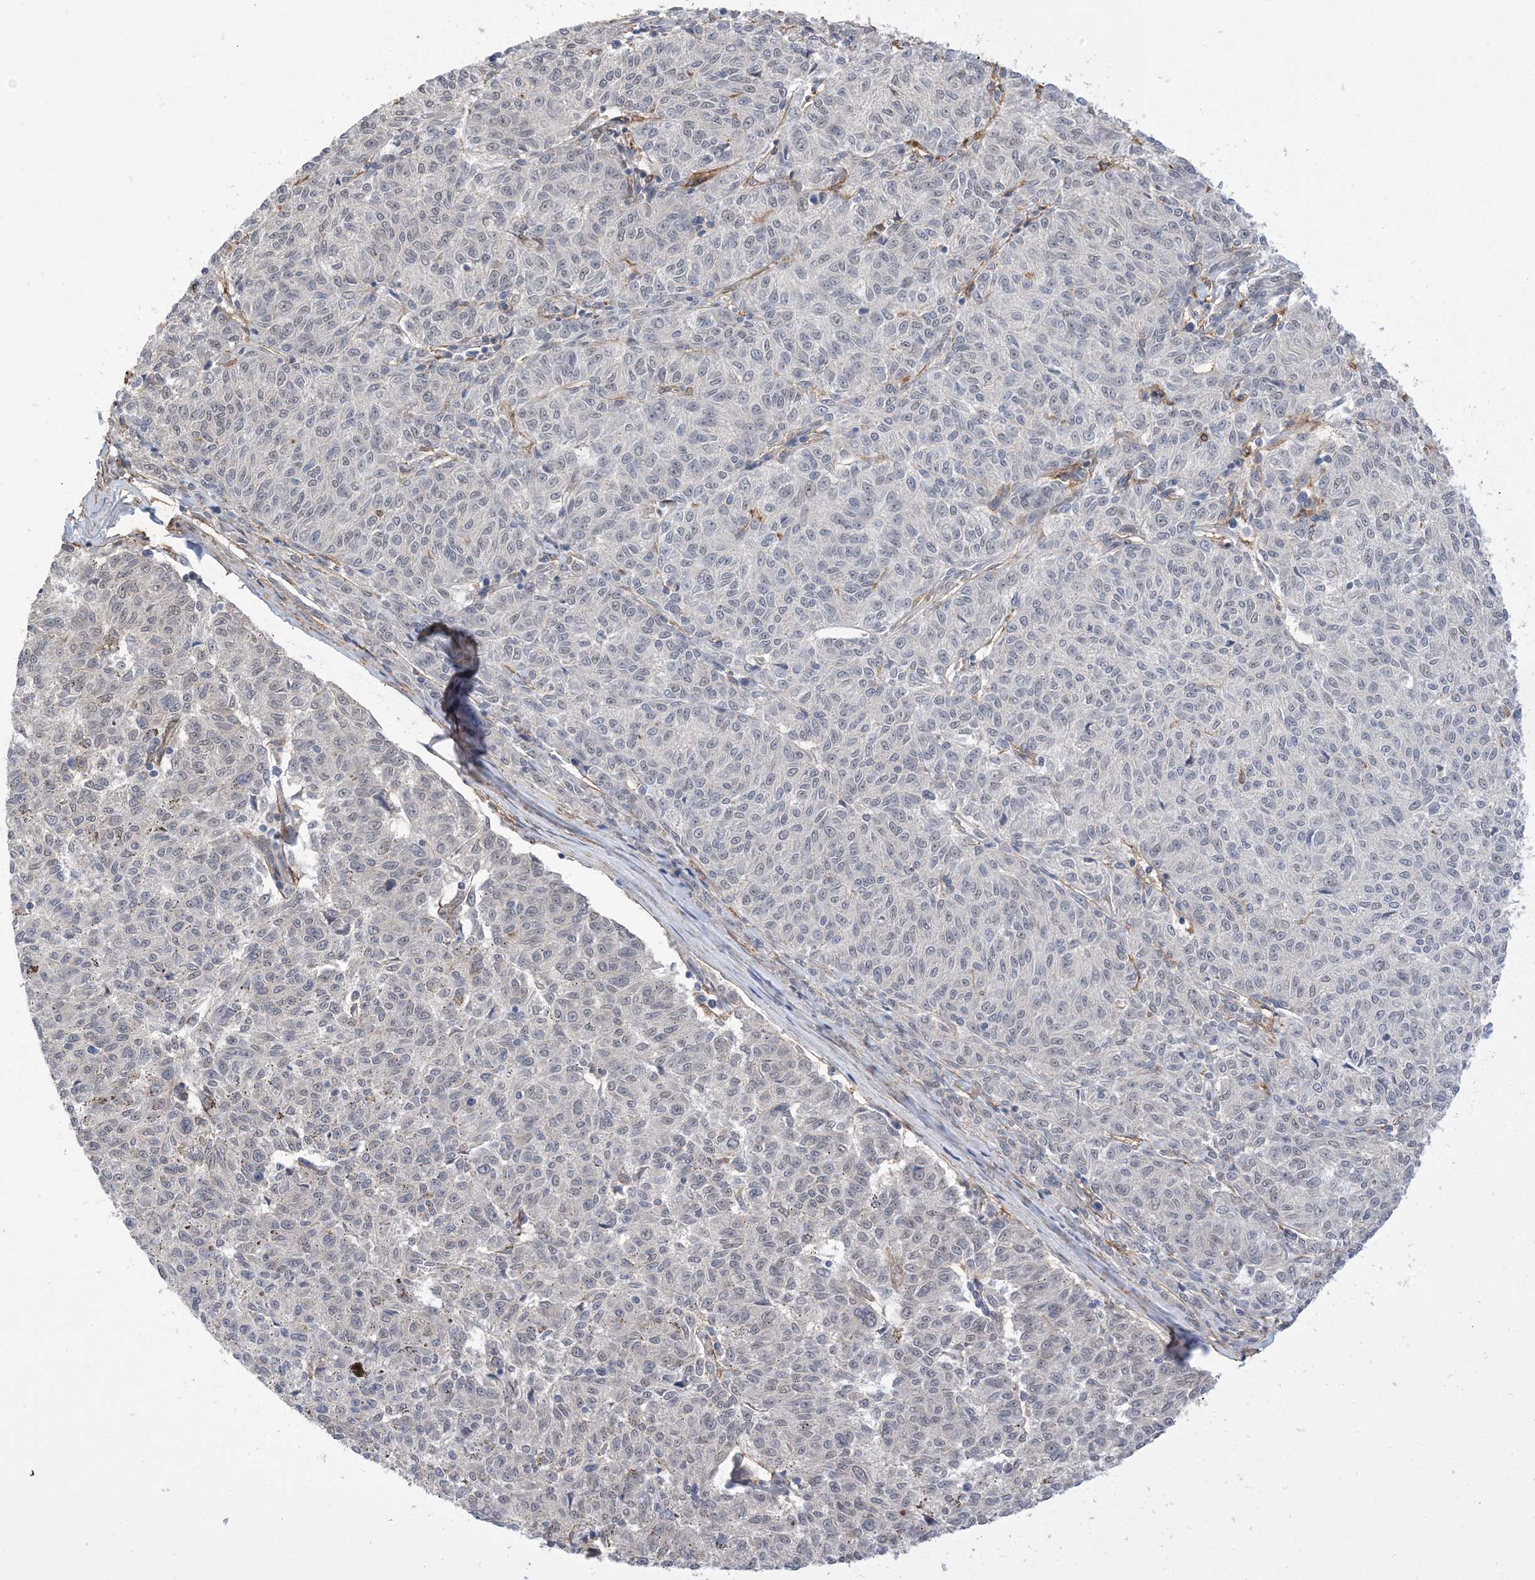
{"staining": {"intensity": "negative", "quantity": "none", "location": "none"}, "tissue": "melanoma", "cell_type": "Tumor cells", "image_type": "cancer", "snomed": [{"axis": "morphology", "description": "Malignant melanoma, NOS"}, {"axis": "topography", "description": "Skin"}], "caption": "This is an IHC micrograph of malignant melanoma. There is no staining in tumor cells.", "gene": "ZNF8", "patient": {"sex": "female", "age": 72}}